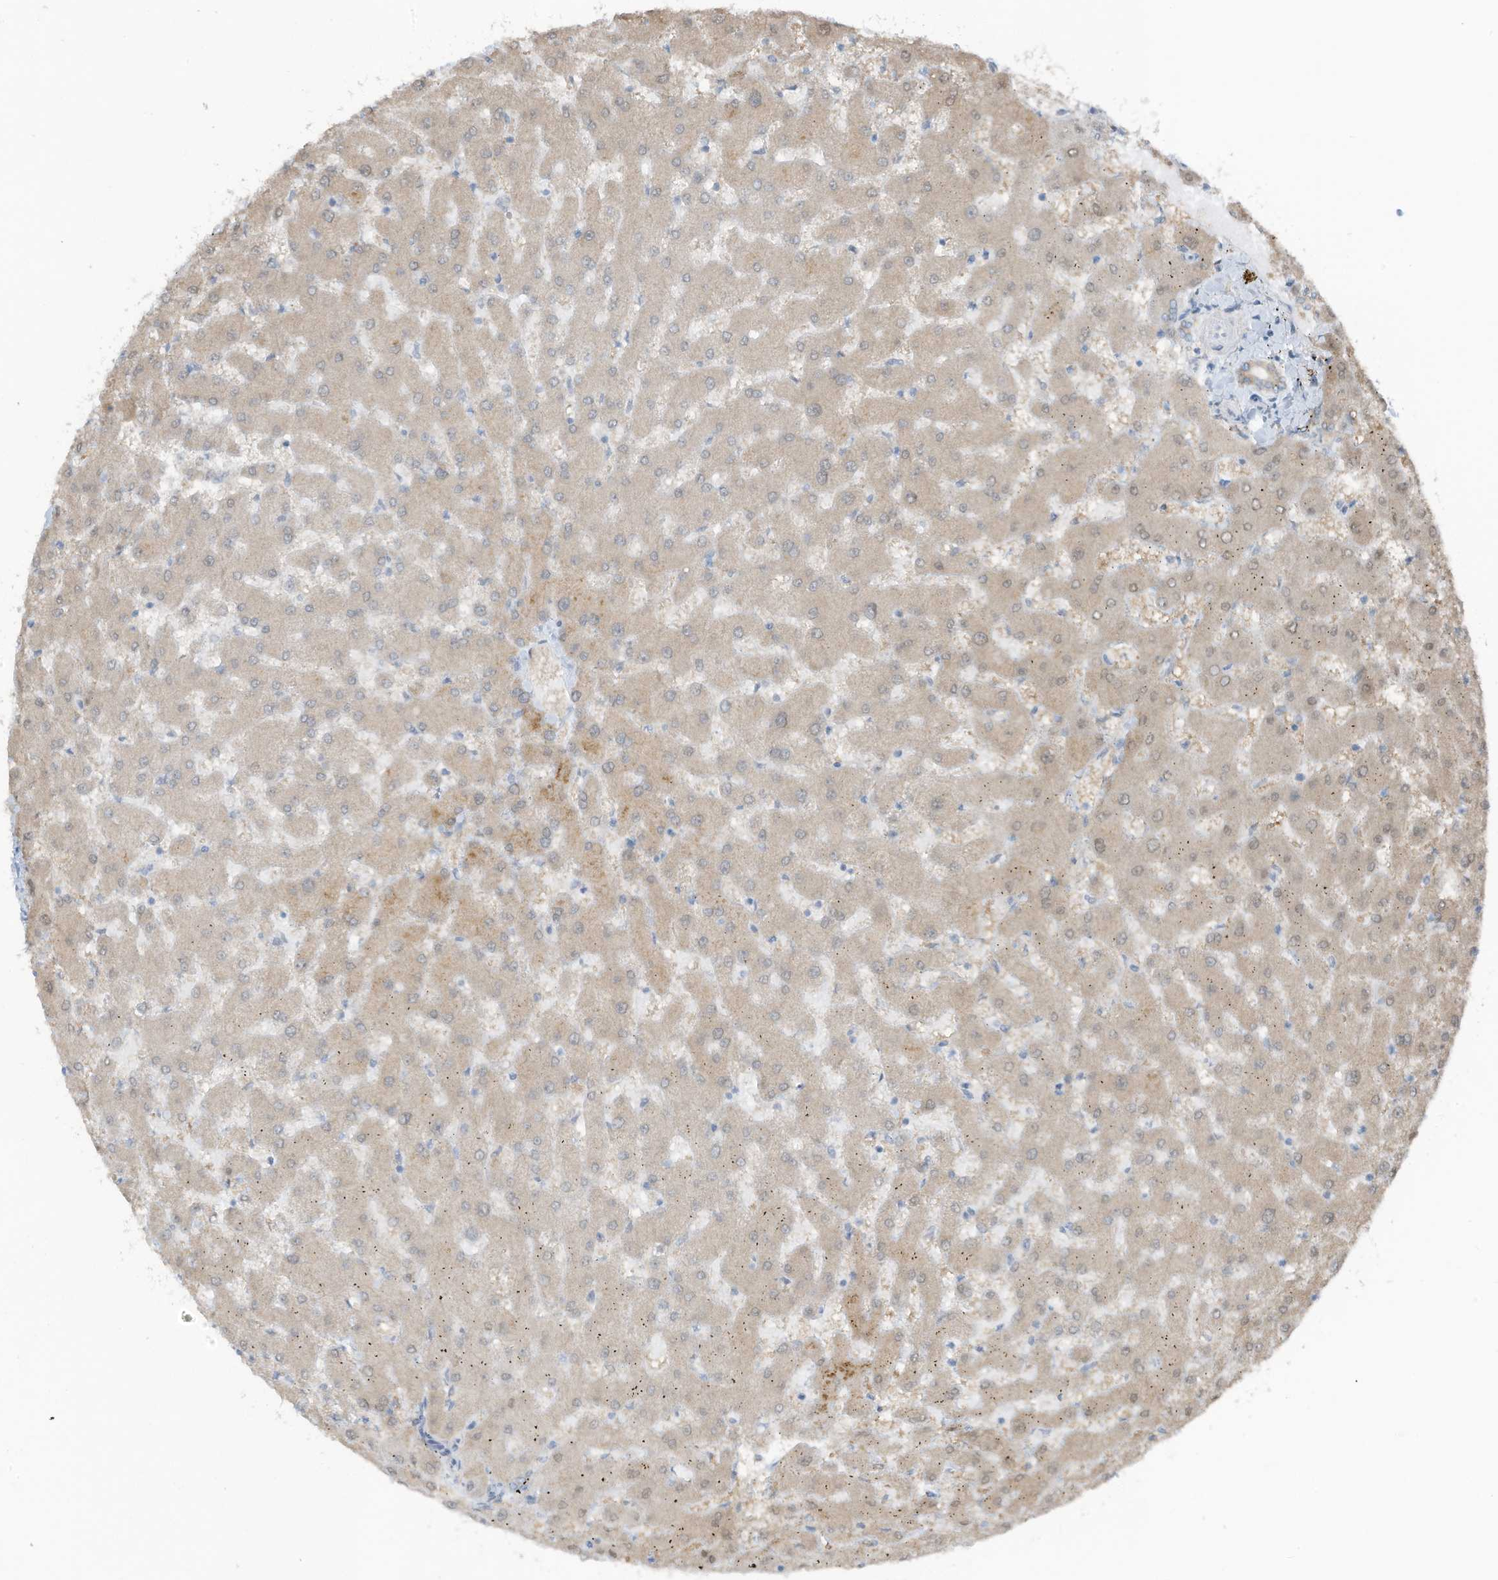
{"staining": {"intensity": "weak", "quantity": "25%-75%", "location": "cytoplasmic/membranous"}, "tissue": "liver", "cell_type": "Cholangiocytes", "image_type": "normal", "snomed": [{"axis": "morphology", "description": "Normal tissue, NOS"}, {"axis": "topography", "description": "Liver"}], "caption": "Immunohistochemistry photomicrograph of benign liver: liver stained using immunohistochemistry (IHC) exhibits low levels of weak protein expression localized specifically in the cytoplasmic/membranous of cholangiocytes, appearing as a cytoplasmic/membranous brown color.", "gene": "ARHGEF33", "patient": {"sex": "female", "age": 63}}